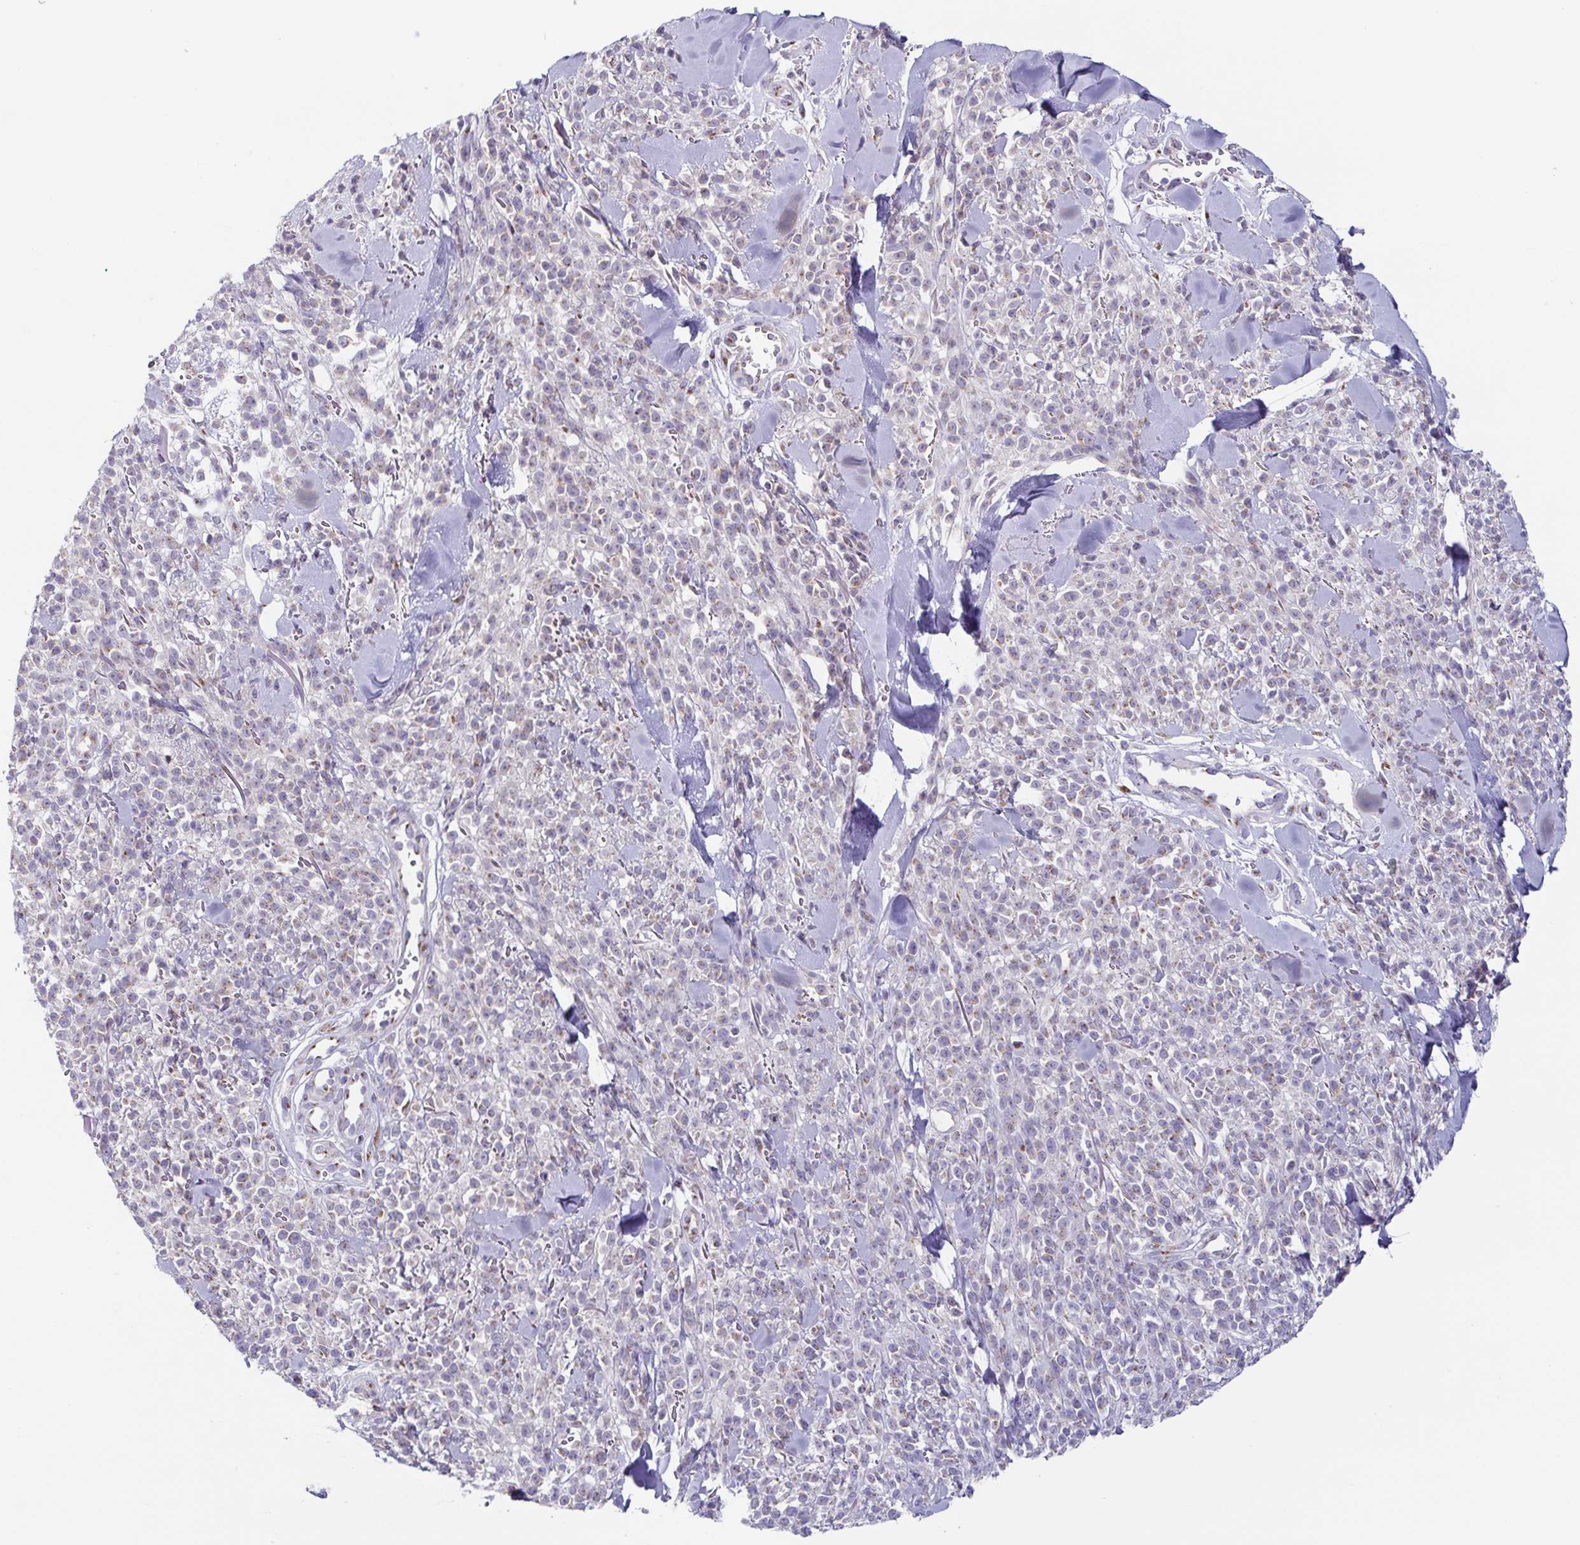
{"staining": {"intensity": "weak", "quantity": "<25%", "location": "cytoplasmic/membranous"}, "tissue": "melanoma", "cell_type": "Tumor cells", "image_type": "cancer", "snomed": [{"axis": "morphology", "description": "Malignant melanoma, NOS"}, {"axis": "topography", "description": "Skin"}, {"axis": "topography", "description": "Skin of trunk"}], "caption": "This is an IHC photomicrograph of human malignant melanoma. There is no expression in tumor cells.", "gene": "COL17A1", "patient": {"sex": "male", "age": 74}}